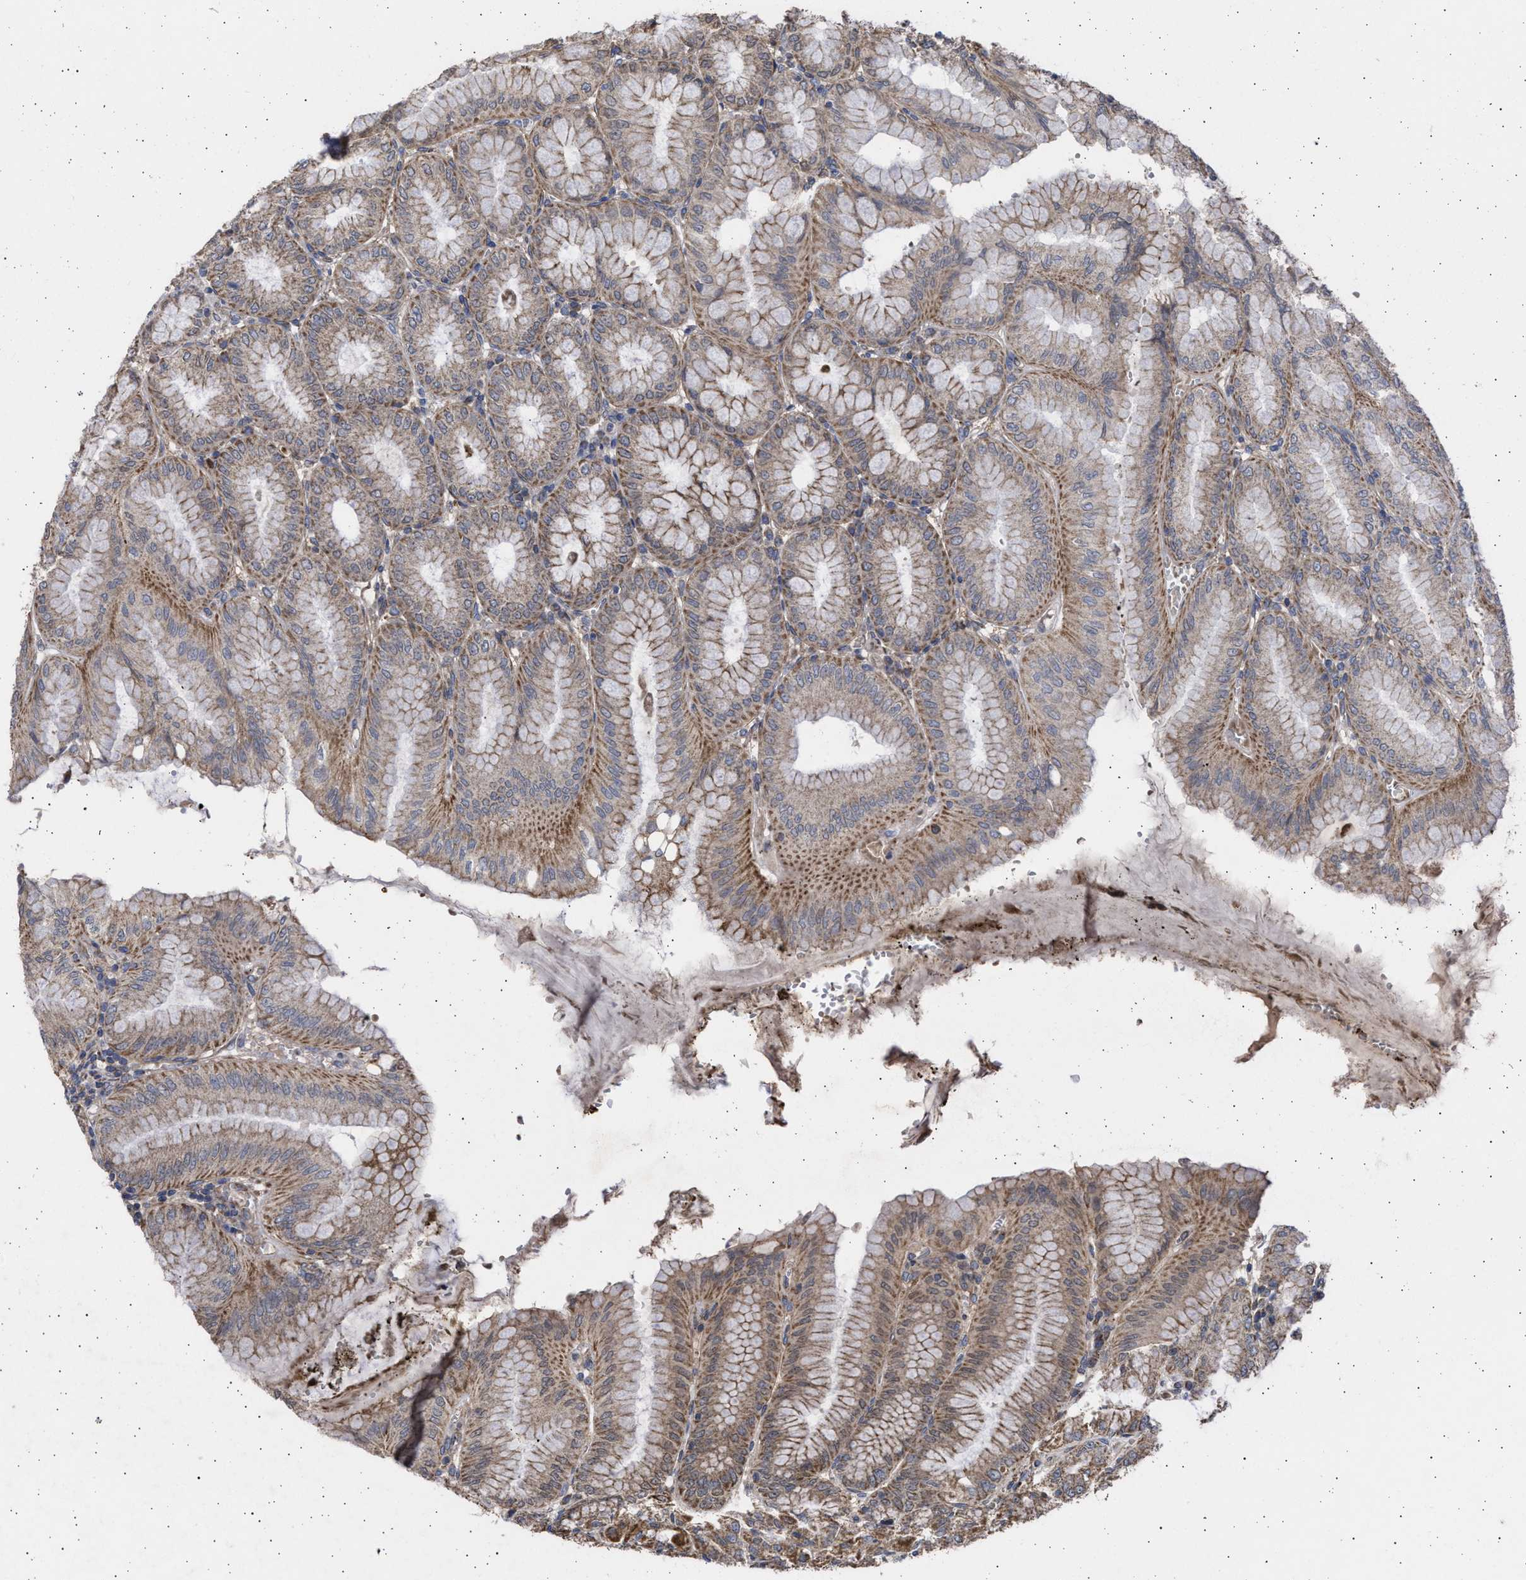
{"staining": {"intensity": "moderate", "quantity": ">75%", "location": "cytoplasmic/membranous"}, "tissue": "stomach", "cell_type": "Glandular cells", "image_type": "normal", "snomed": [{"axis": "morphology", "description": "Normal tissue, NOS"}, {"axis": "topography", "description": "Stomach, lower"}], "caption": "Benign stomach exhibits moderate cytoplasmic/membranous expression in about >75% of glandular cells (Brightfield microscopy of DAB IHC at high magnification)..", "gene": "TTC19", "patient": {"sex": "male", "age": 71}}